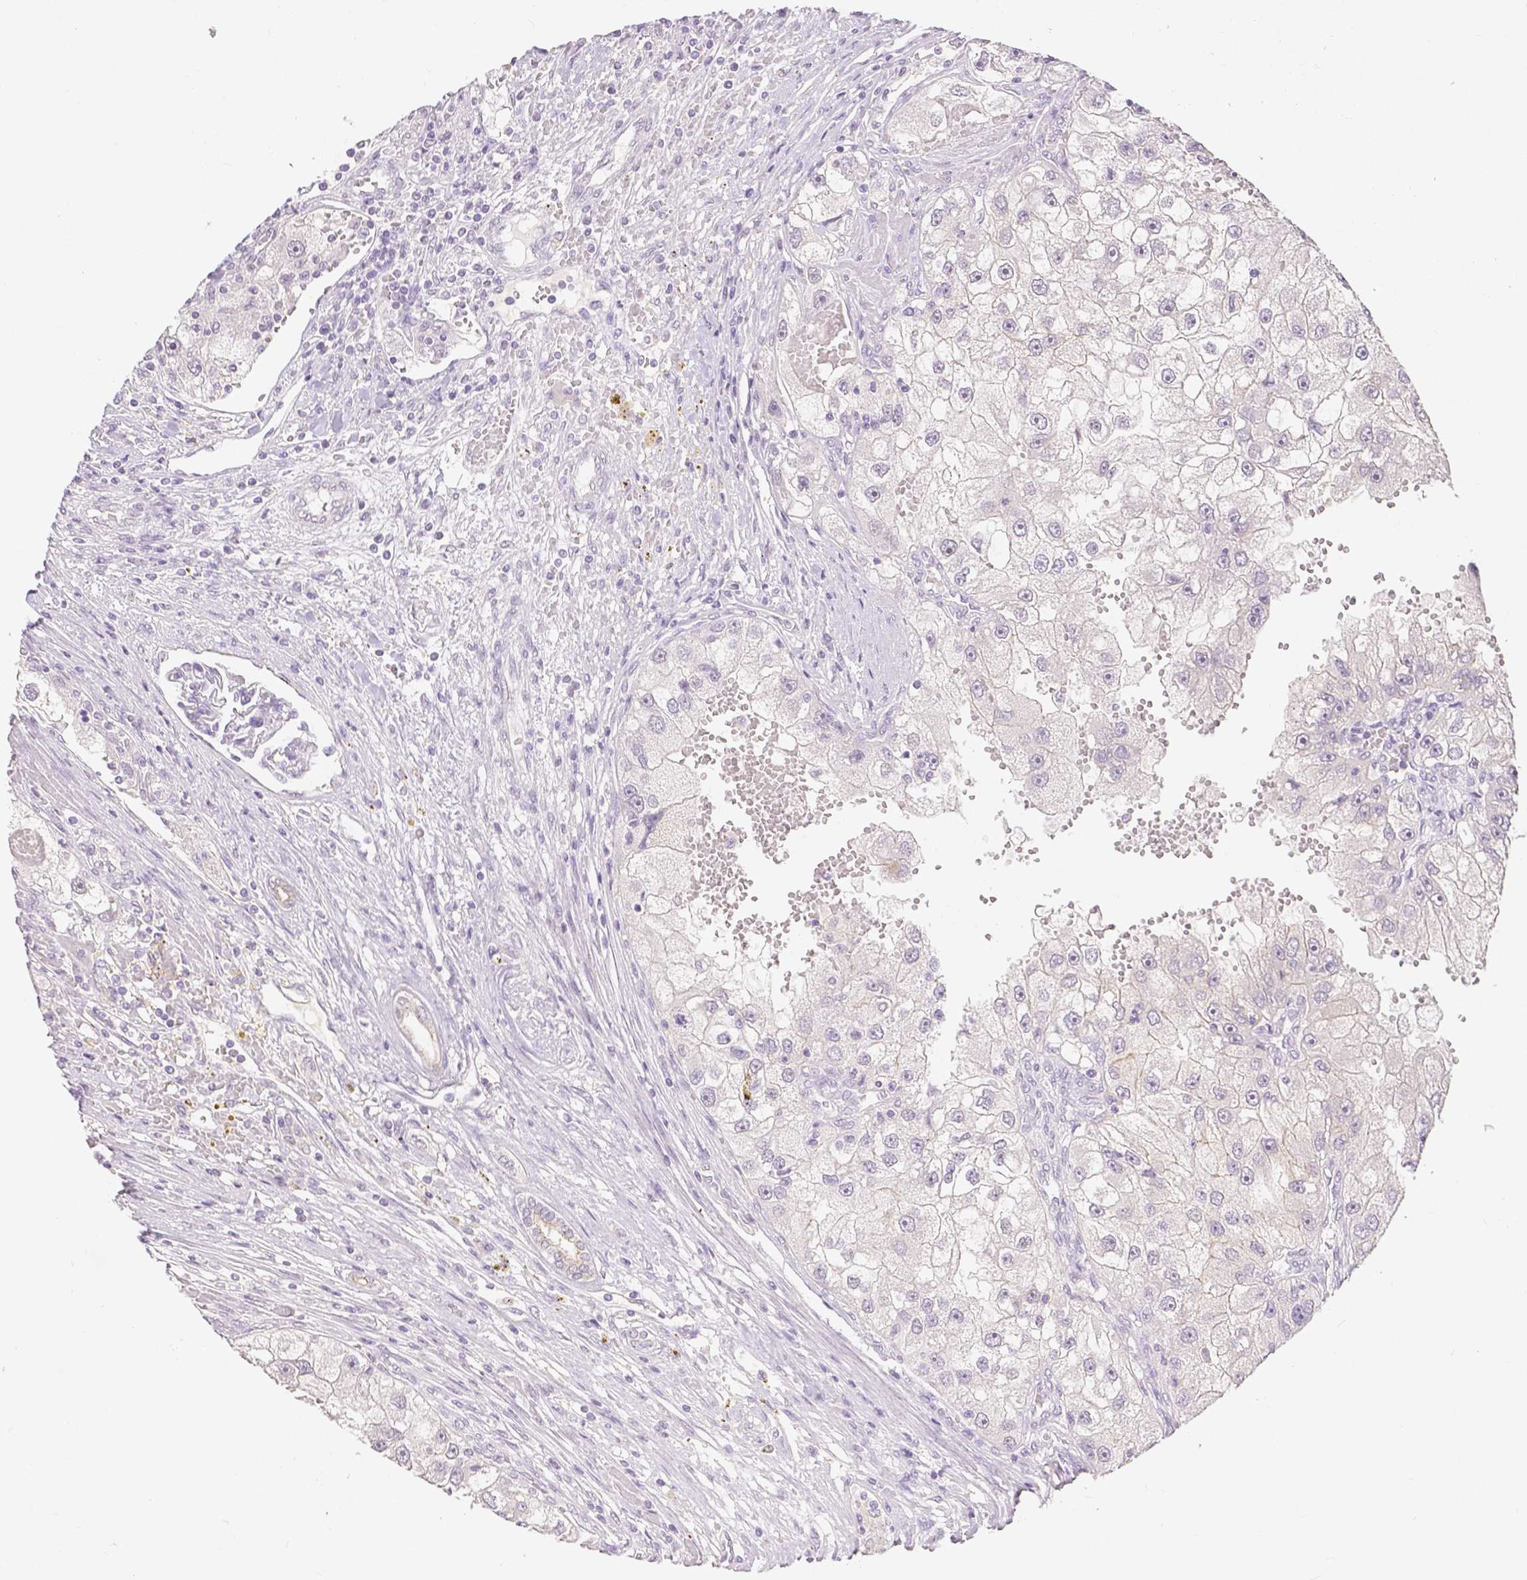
{"staining": {"intensity": "negative", "quantity": "none", "location": "none"}, "tissue": "renal cancer", "cell_type": "Tumor cells", "image_type": "cancer", "snomed": [{"axis": "morphology", "description": "Adenocarcinoma, NOS"}, {"axis": "topography", "description": "Kidney"}], "caption": "Renal adenocarcinoma stained for a protein using IHC reveals no expression tumor cells.", "gene": "OCLN", "patient": {"sex": "male", "age": 63}}